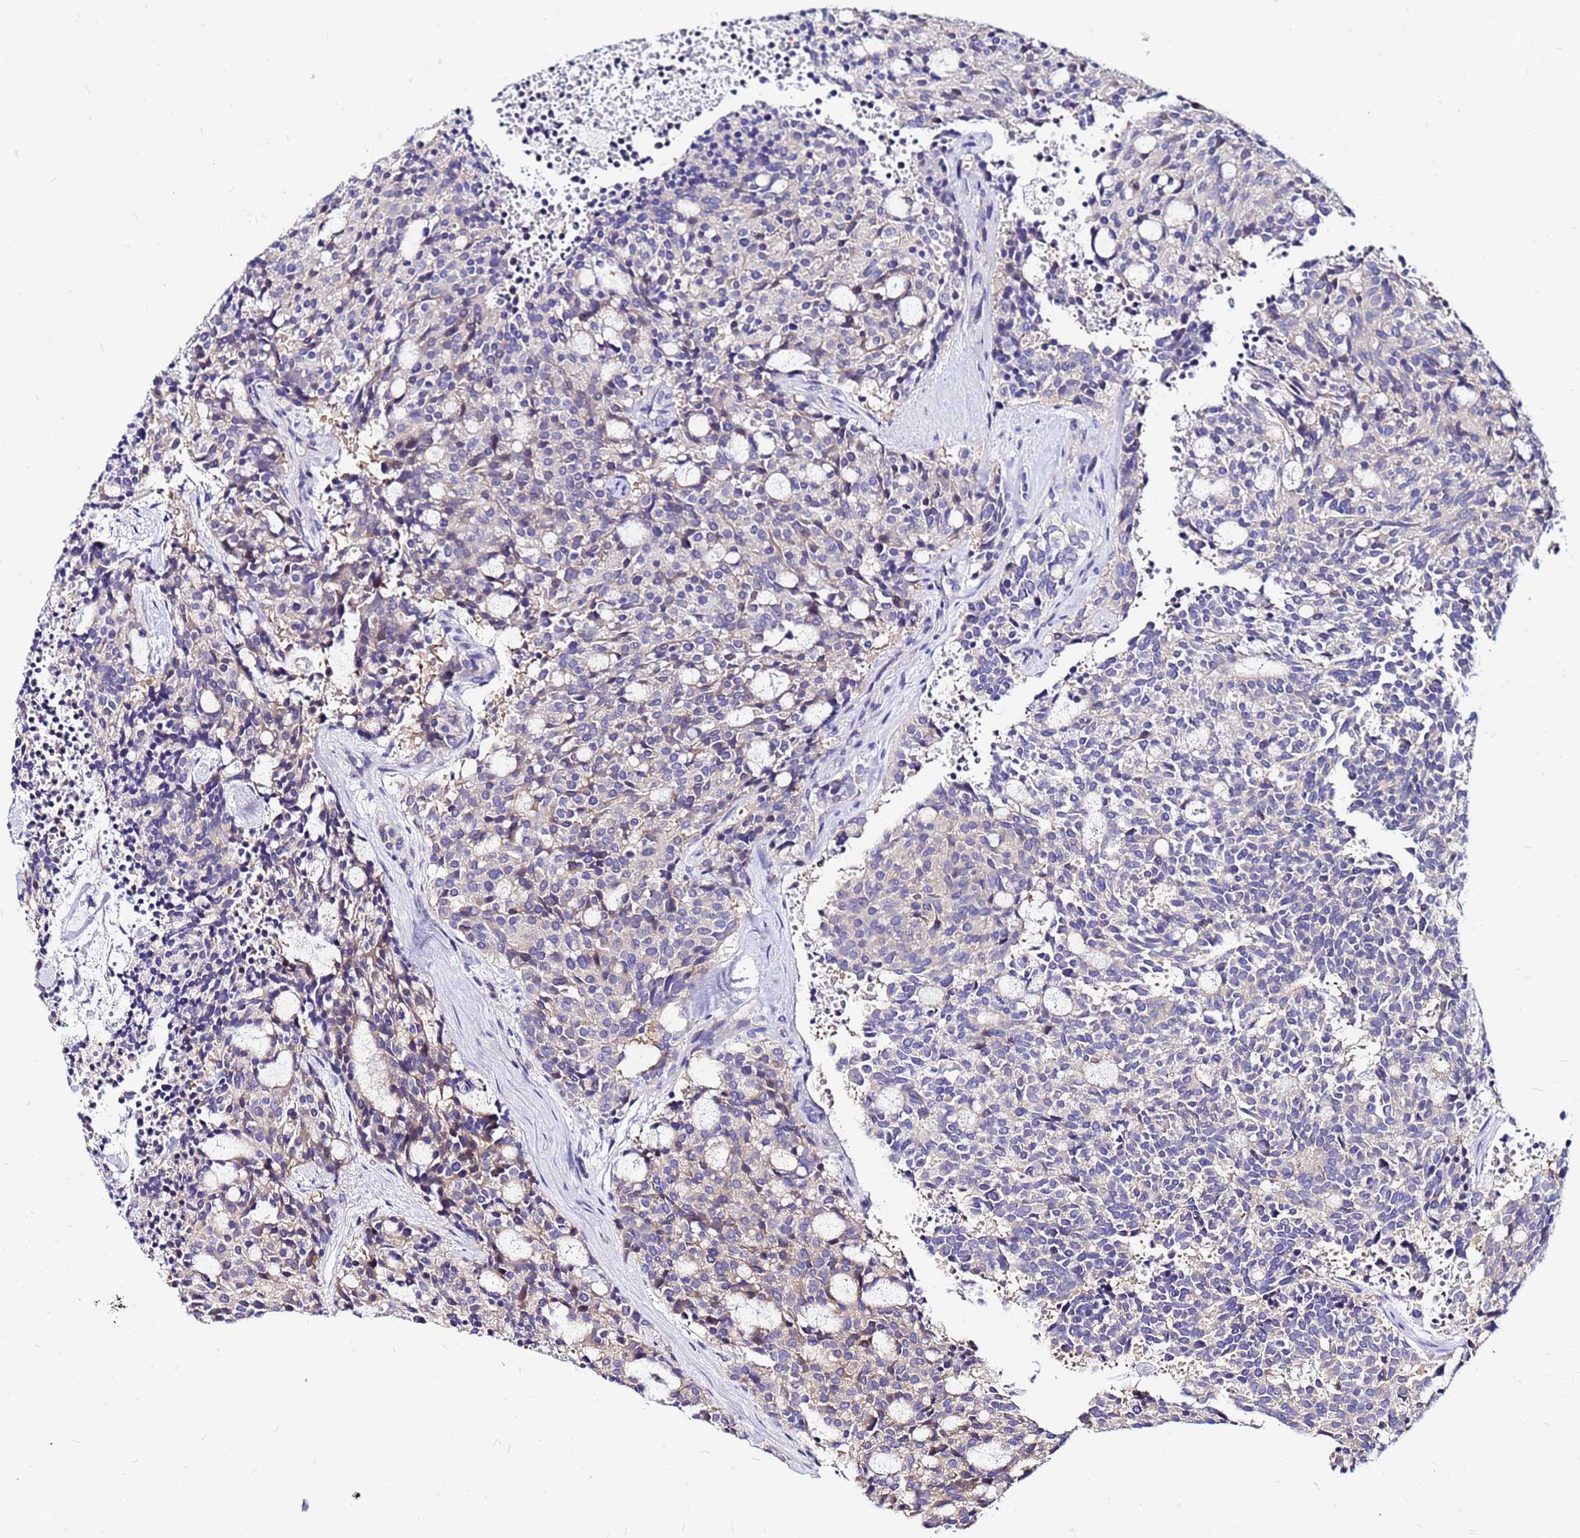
{"staining": {"intensity": "negative", "quantity": "none", "location": "none"}, "tissue": "carcinoid", "cell_type": "Tumor cells", "image_type": "cancer", "snomed": [{"axis": "morphology", "description": "Carcinoid, malignant, NOS"}, {"axis": "topography", "description": "Pancreas"}], "caption": "Immunohistochemistry (IHC) photomicrograph of neoplastic tissue: human carcinoid stained with DAB (3,3'-diaminobenzidine) exhibits no significant protein expression in tumor cells. (Brightfield microscopy of DAB (3,3'-diaminobenzidine) immunohistochemistry at high magnification).", "gene": "ARHGEF5", "patient": {"sex": "female", "age": 54}}